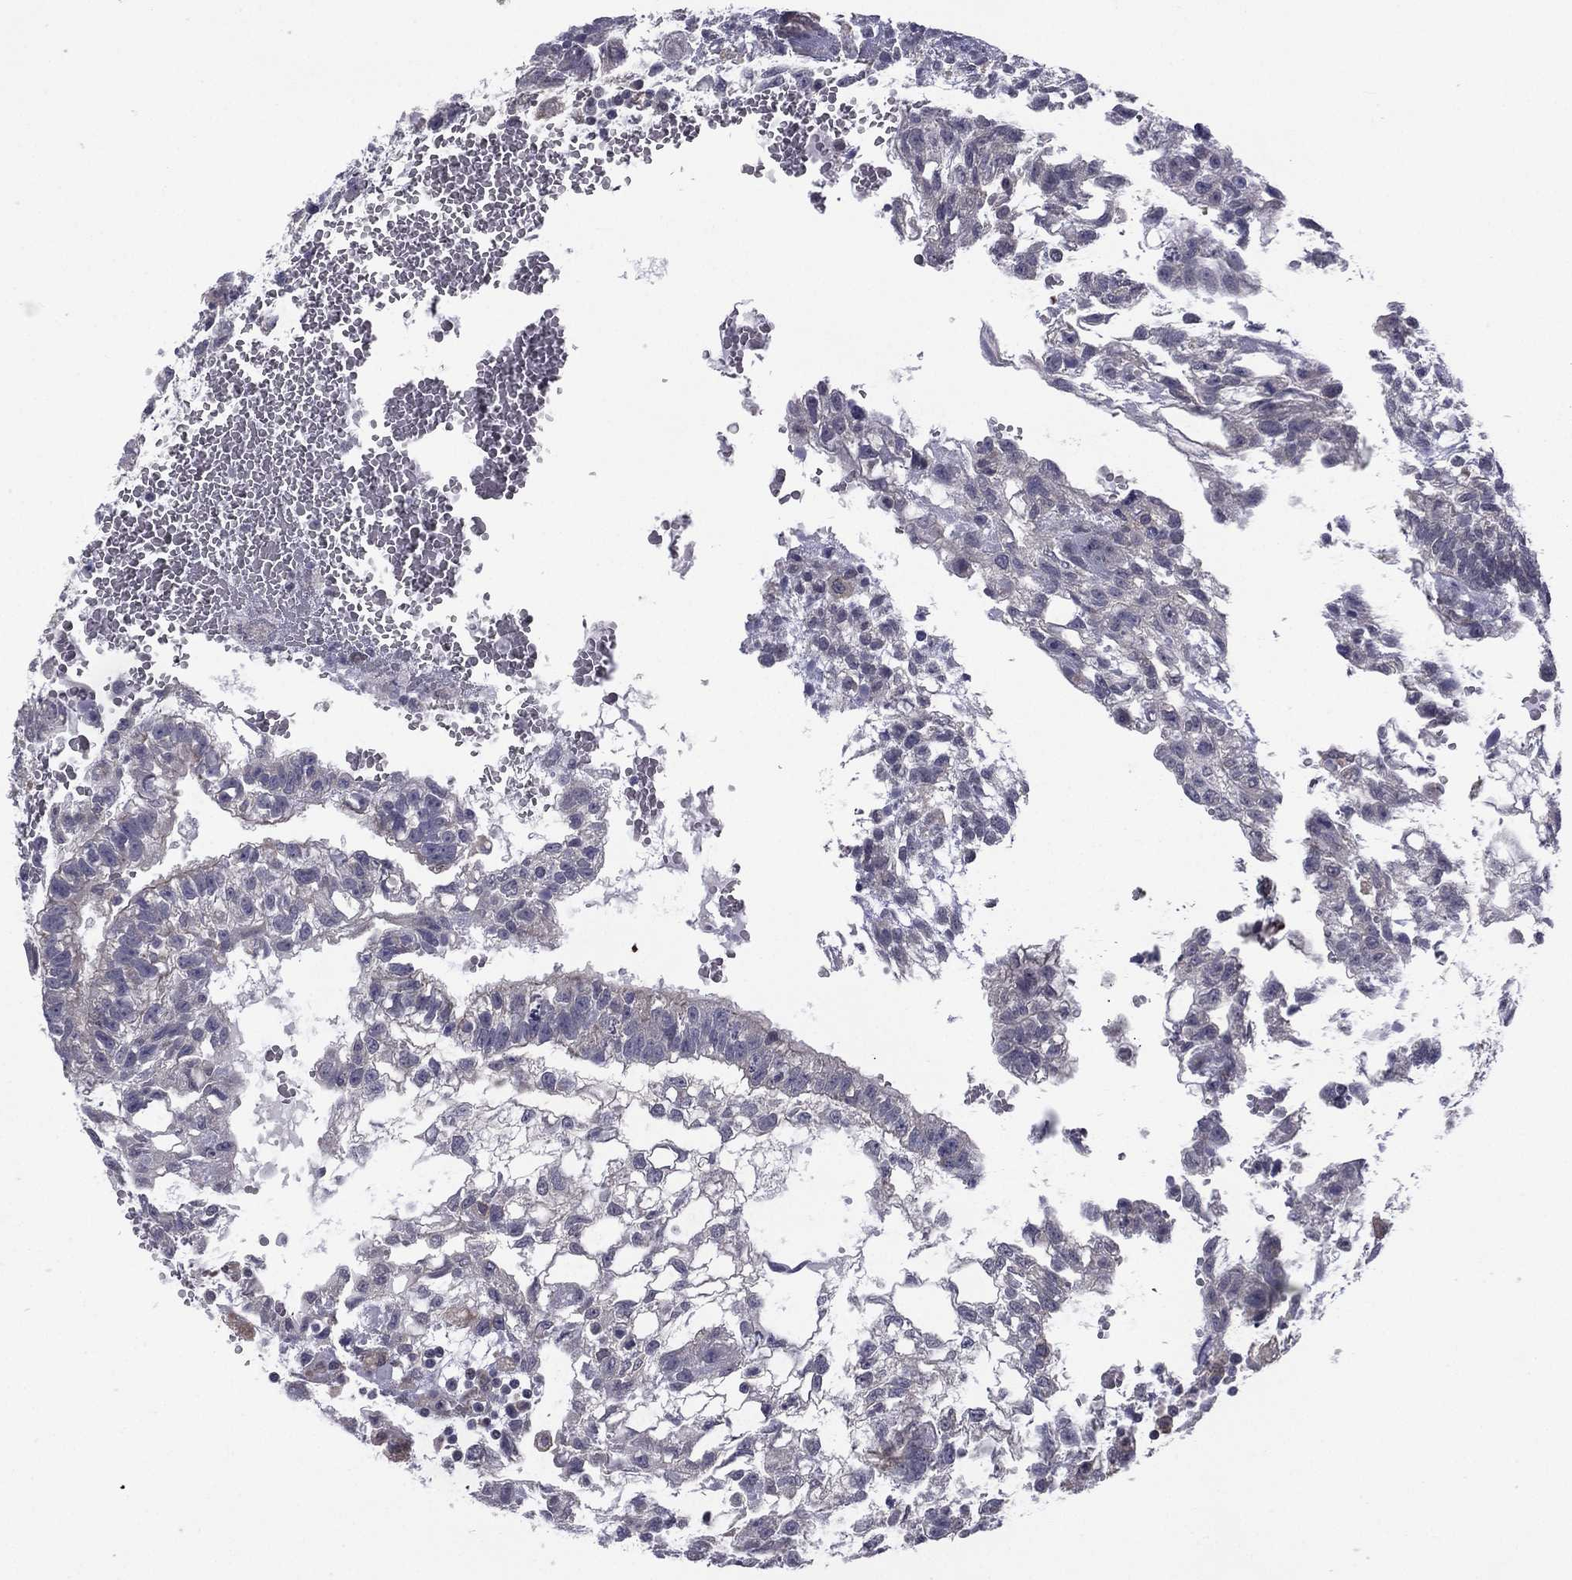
{"staining": {"intensity": "negative", "quantity": "none", "location": "none"}, "tissue": "testis cancer", "cell_type": "Tumor cells", "image_type": "cancer", "snomed": [{"axis": "morphology", "description": "Carcinoma, Embryonal, NOS"}, {"axis": "topography", "description": "Testis"}], "caption": "DAB (3,3'-diaminobenzidine) immunohistochemical staining of human testis cancer reveals no significant staining in tumor cells.", "gene": "ACTRT2", "patient": {"sex": "male", "age": 32}}